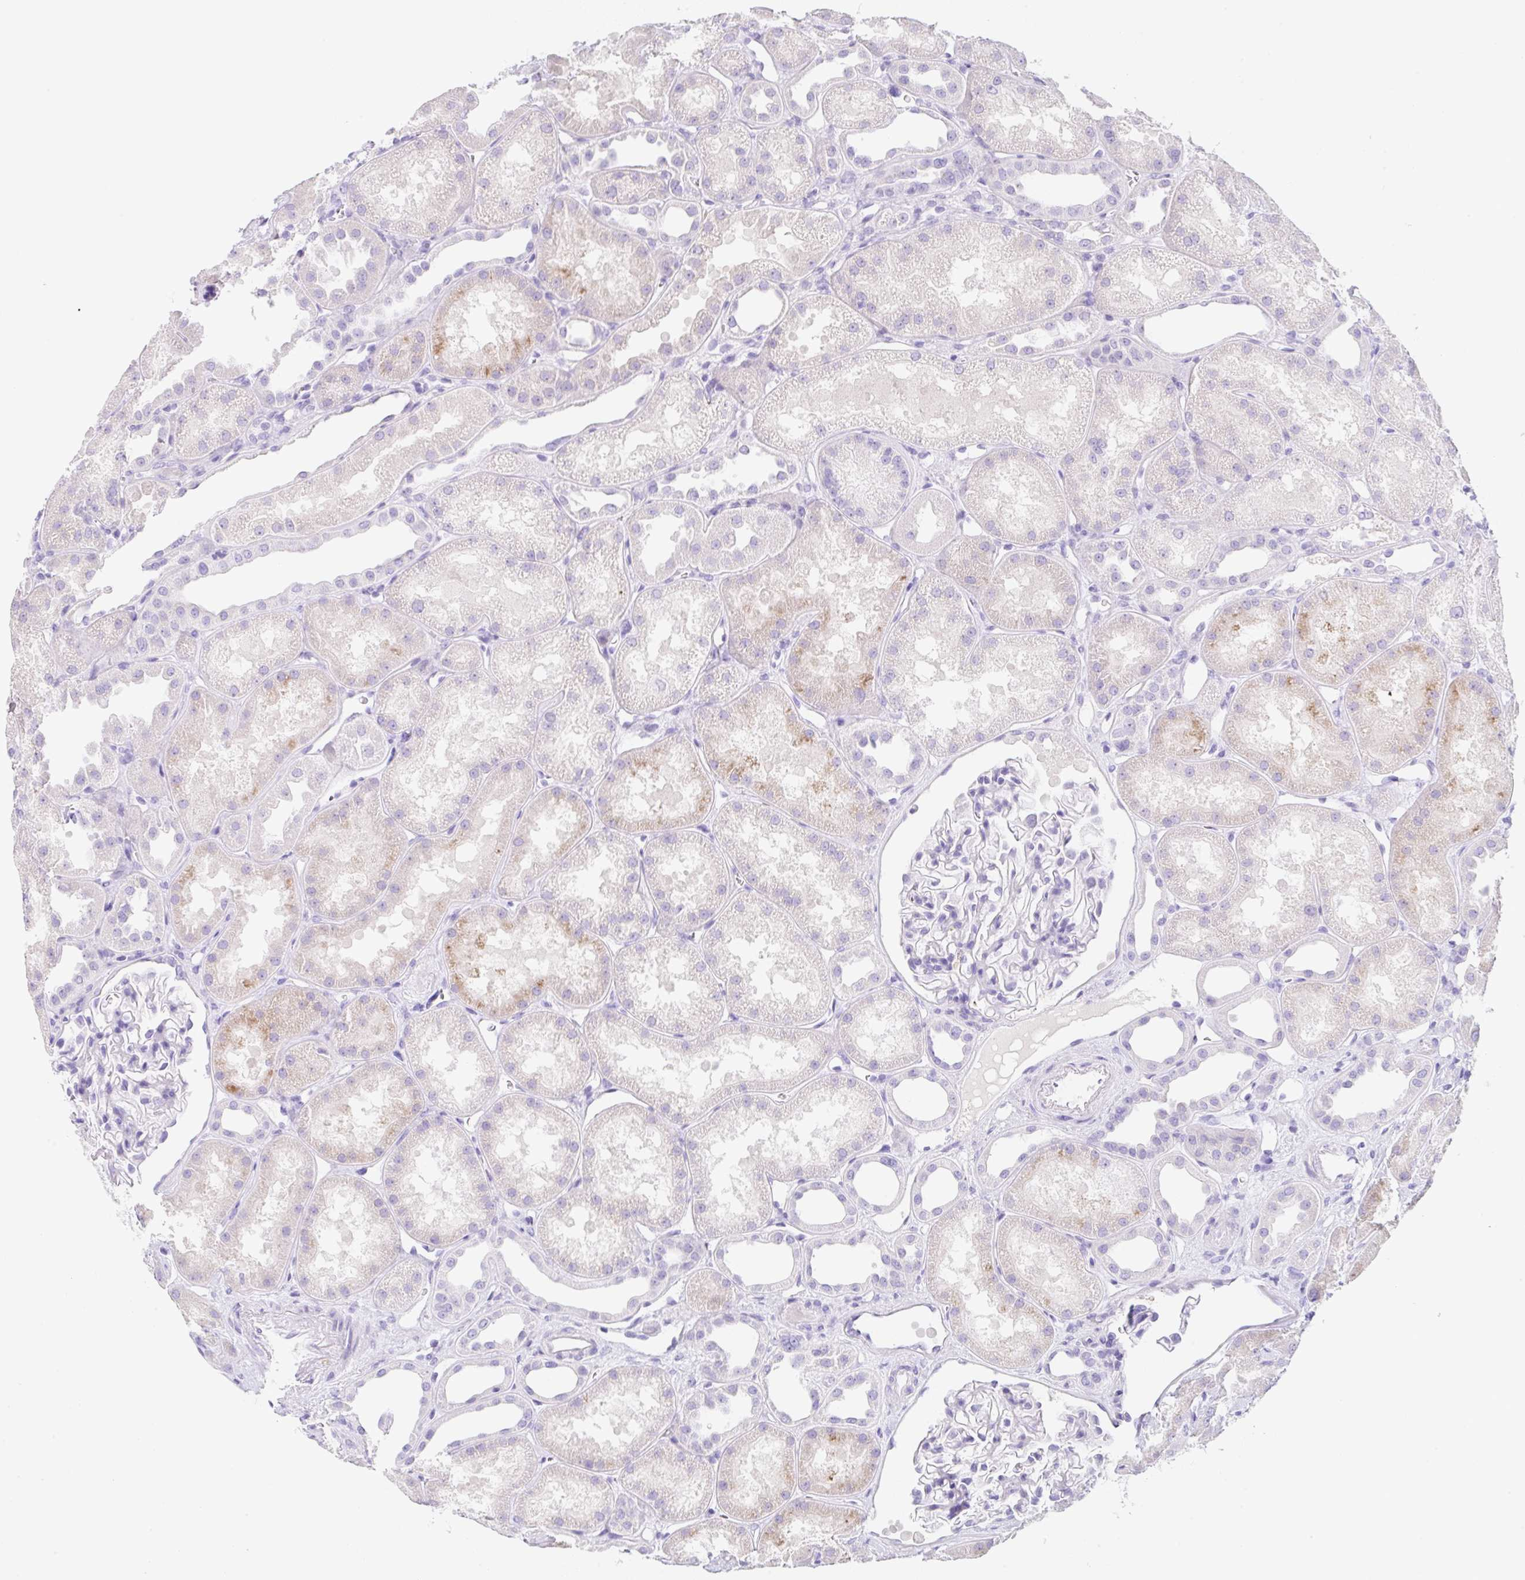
{"staining": {"intensity": "negative", "quantity": "none", "location": "none"}, "tissue": "kidney", "cell_type": "Cells in glomeruli", "image_type": "normal", "snomed": [{"axis": "morphology", "description": "Normal tissue, NOS"}, {"axis": "topography", "description": "Kidney"}], "caption": "A high-resolution image shows immunohistochemistry staining of unremarkable kidney, which reveals no significant expression in cells in glomeruli.", "gene": "KLK8", "patient": {"sex": "male", "age": 61}}